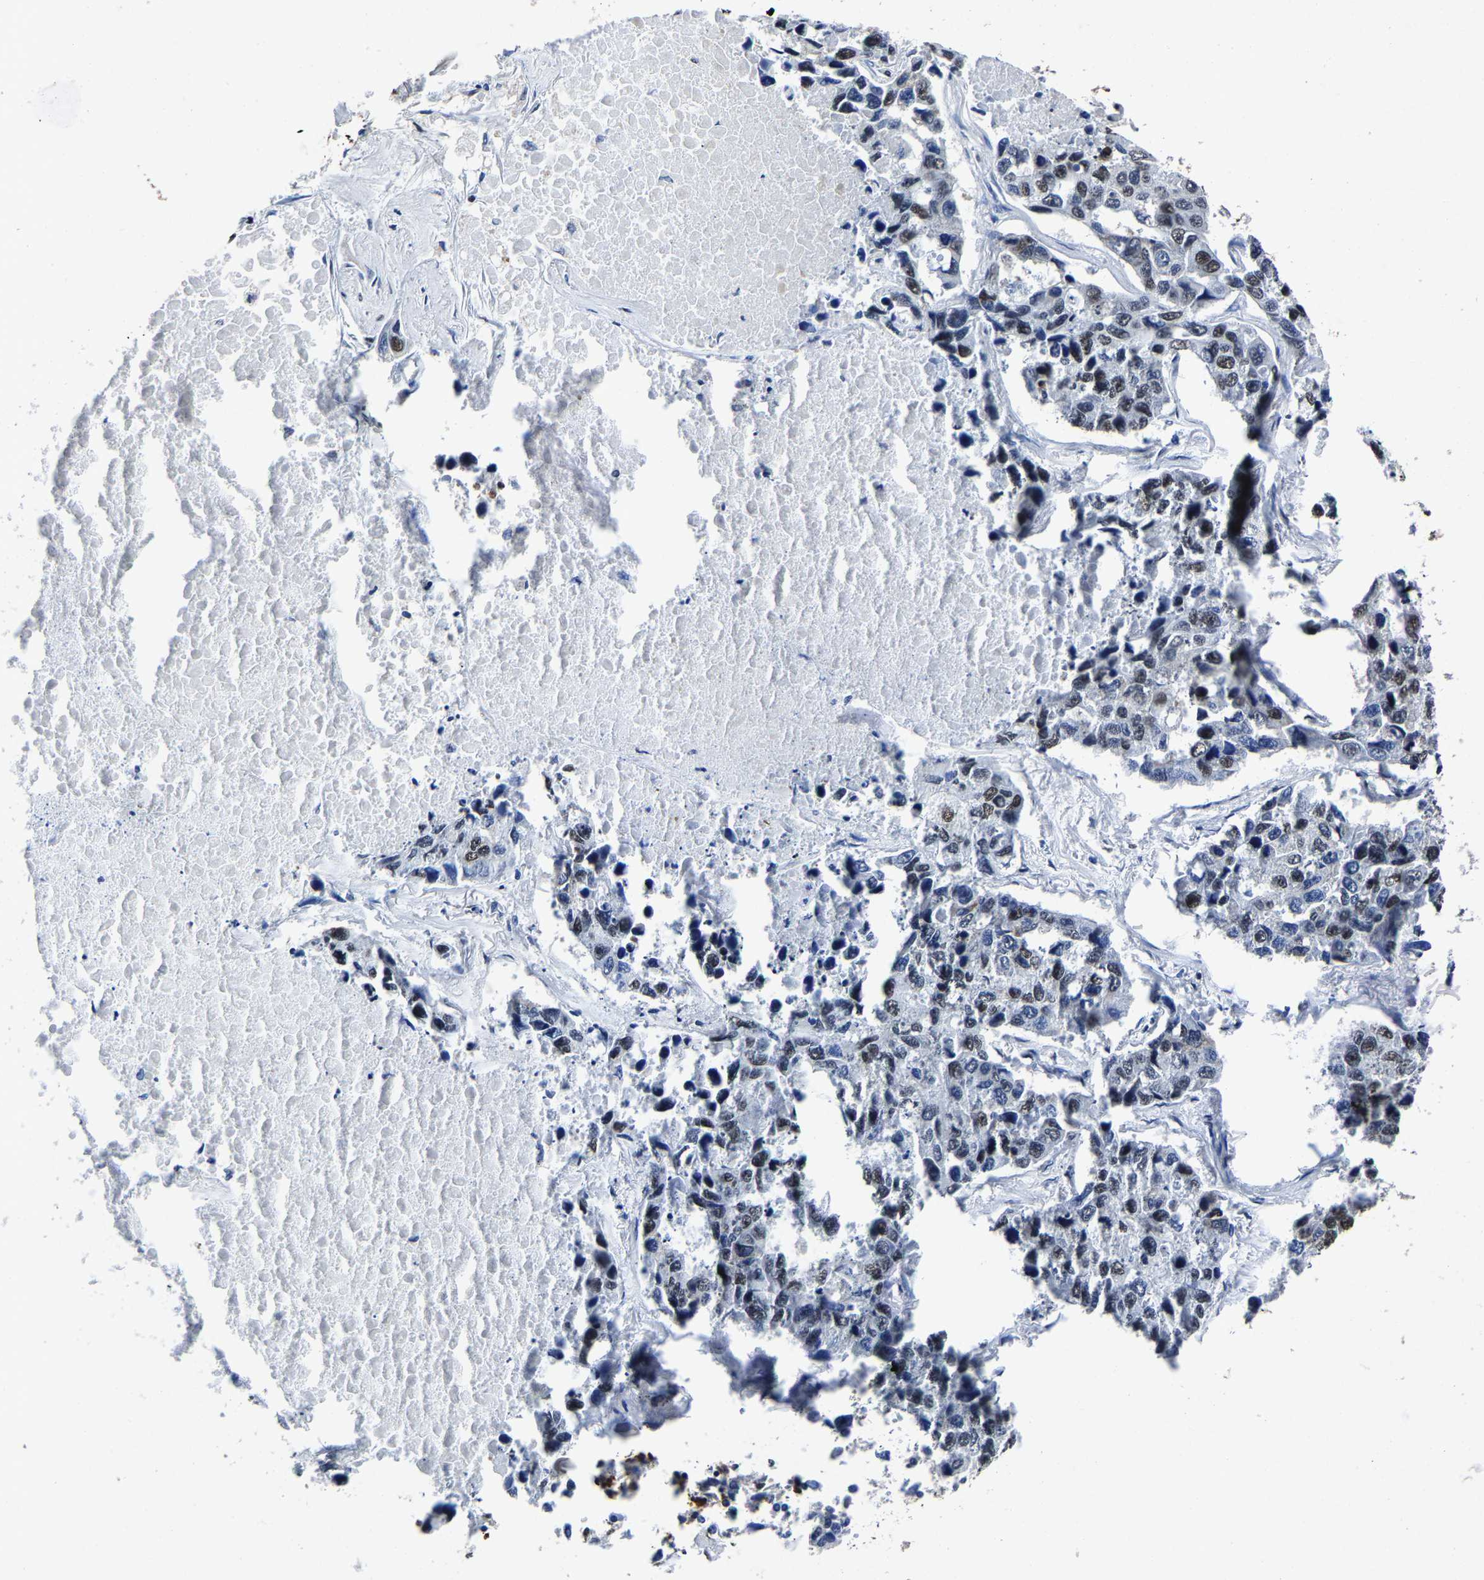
{"staining": {"intensity": "moderate", "quantity": "25%-75%", "location": "nuclear"}, "tissue": "lung cancer", "cell_type": "Tumor cells", "image_type": "cancer", "snomed": [{"axis": "morphology", "description": "Adenocarcinoma, NOS"}, {"axis": "topography", "description": "Lung"}], "caption": "This image shows adenocarcinoma (lung) stained with immunohistochemistry (IHC) to label a protein in brown. The nuclear of tumor cells show moderate positivity for the protein. Nuclei are counter-stained blue.", "gene": "RBM45", "patient": {"sex": "male", "age": 64}}